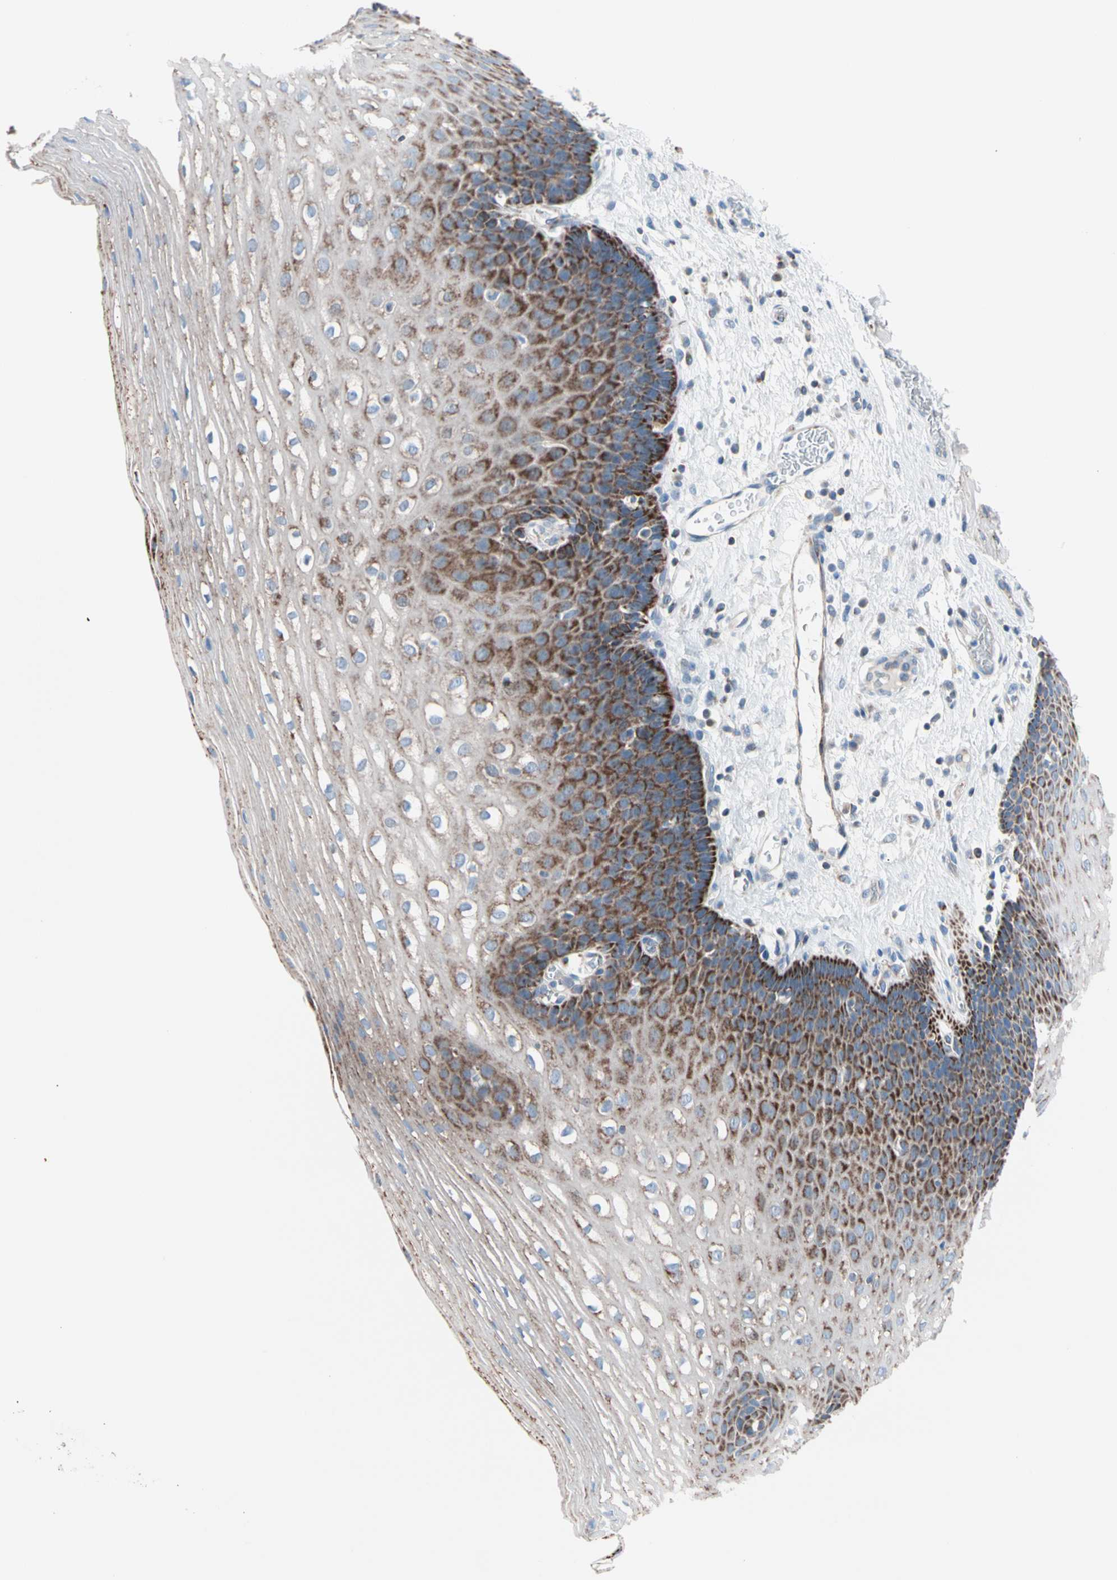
{"staining": {"intensity": "strong", "quantity": "25%-75%", "location": "cytoplasmic/membranous"}, "tissue": "esophagus", "cell_type": "Squamous epithelial cells", "image_type": "normal", "snomed": [{"axis": "morphology", "description": "Normal tissue, NOS"}, {"axis": "topography", "description": "Esophagus"}], "caption": "Squamous epithelial cells show high levels of strong cytoplasmic/membranous expression in about 25%-75% of cells in unremarkable esophagus.", "gene": "HK1", "patient": {"sex": "male", "age": 48}}